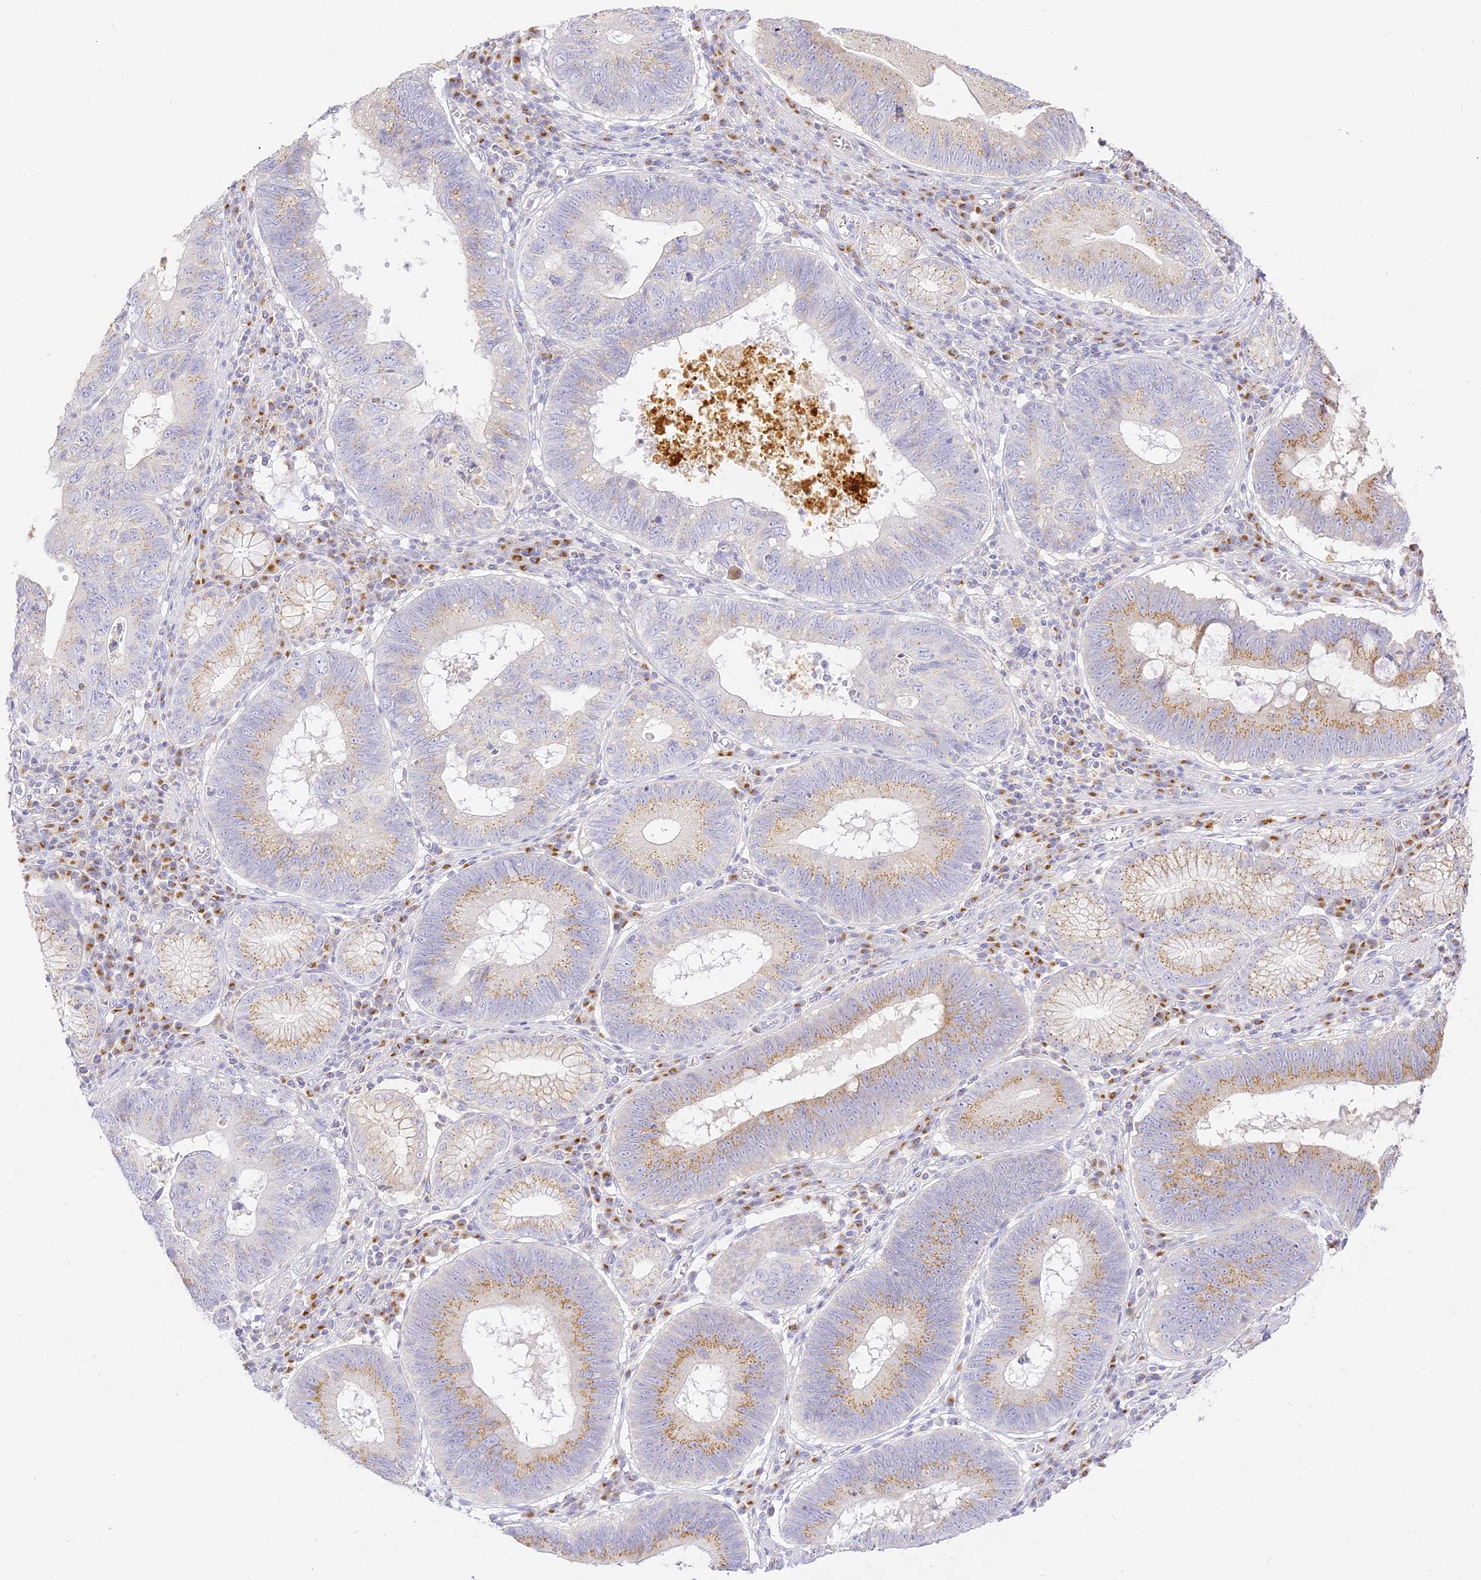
{"staining": {"intensity": "moderate", "quantity": "25%-75%", "location": "cytoplasmic/membranous"}, "tissue": "stomach cancer", "cell_type": "Tumor cells", "image_type": "cancer", "snomed": [{"axis": "morphology", "description": "Adenocarcinoma, NOS"}, {"axis": "topography", "description": "Stomach"}], "caption": "Human adenocarcinoma (stomach) stained with a protein marker reveals moderate staining in tumor cells.", "gene": "SEC13", "patient": {"sex": "male", "age": 59}}